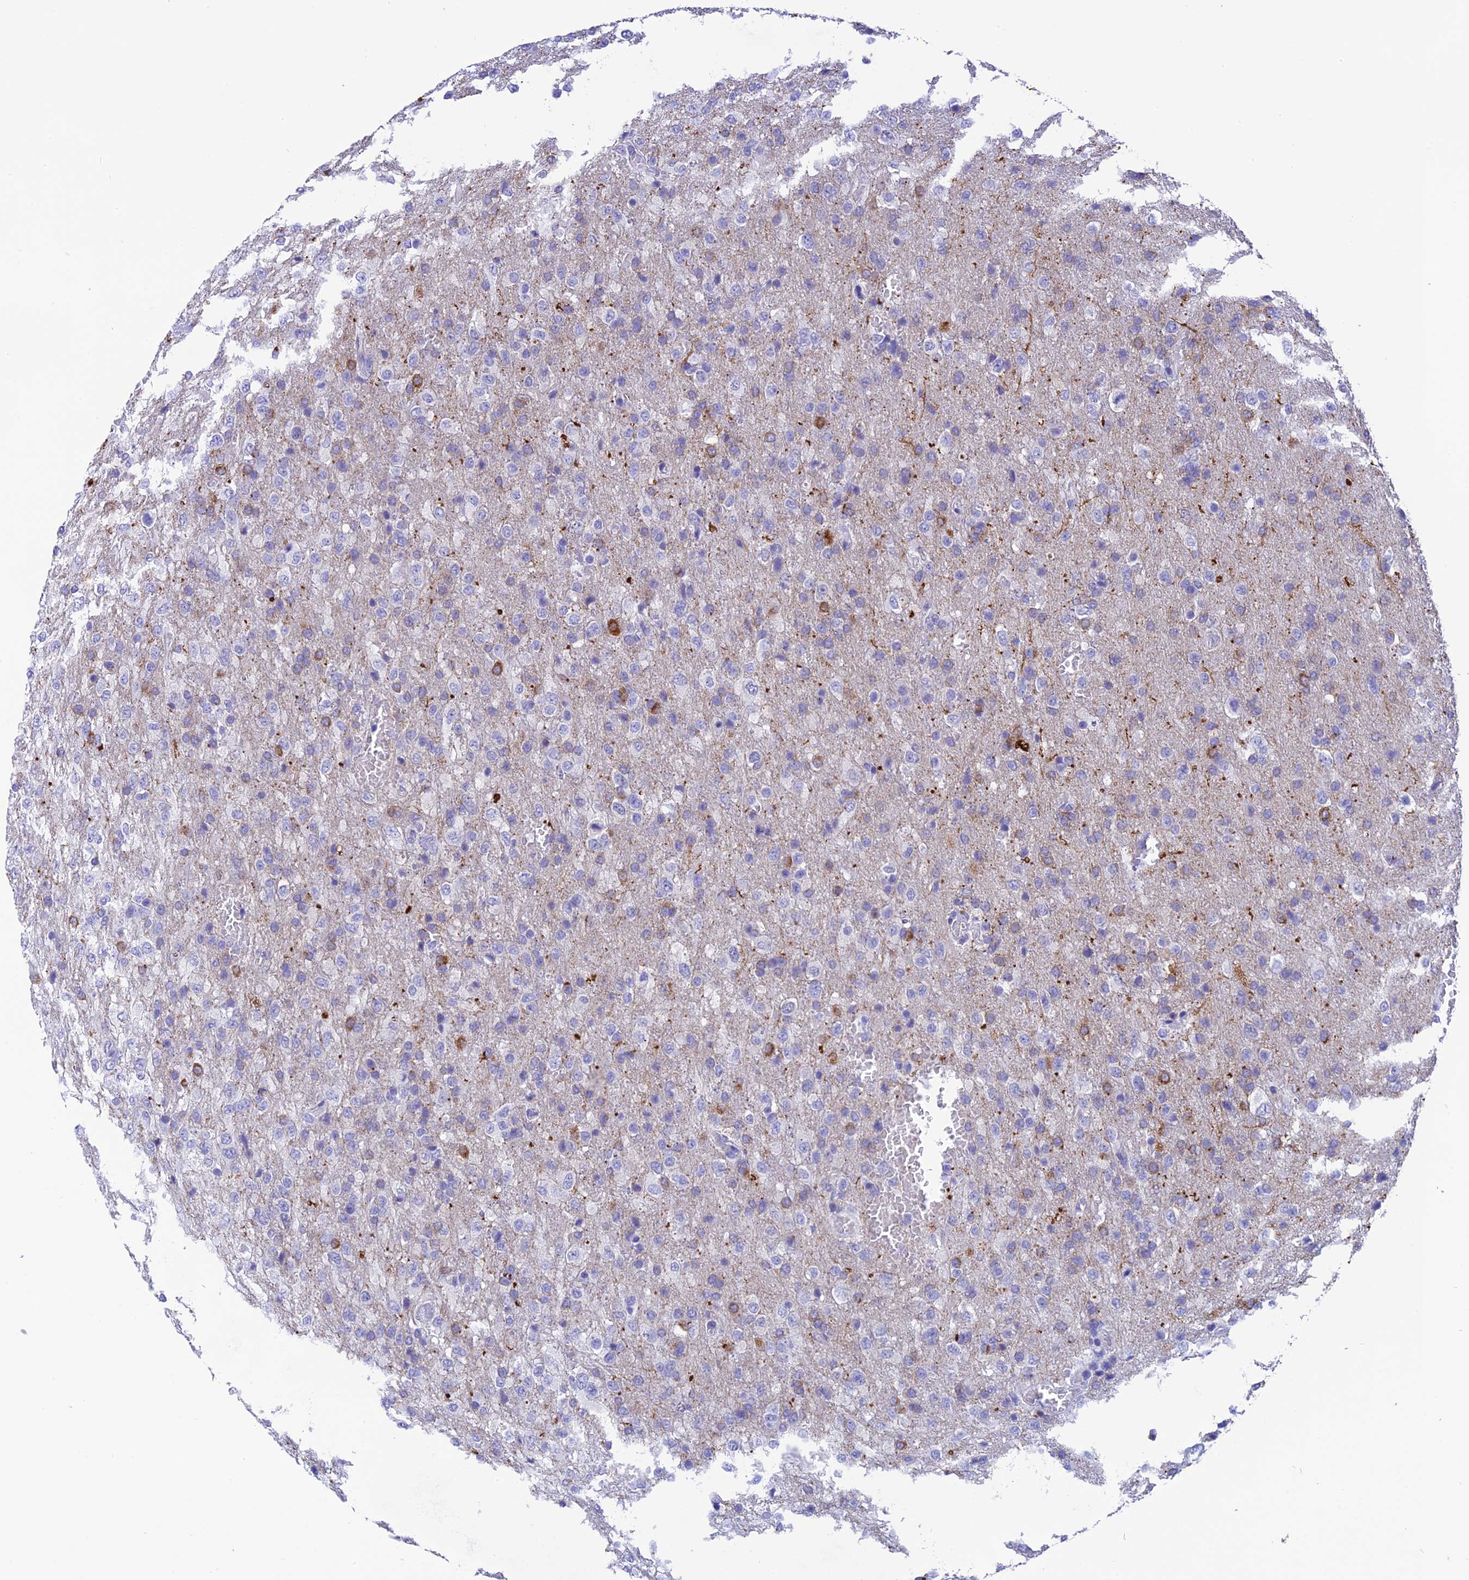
{"staining": {"intensity": "negative", "quantity": "none", "location": "none"}, "tissue": "glioma", "cell_type": "Tumor cells", "image_type": "cancer", "snomed": [{"axis": "morphology", "description": "Glioma, malignant, High grade"}, {"axis": "topography", "description": "Brain"}], "caption": "An immunohistochemistry image of glioma is shown. There is no staining in tumor cells of glioma.", "gene": "KDELR3", "patient": {"sex": "female", "age": 74}}